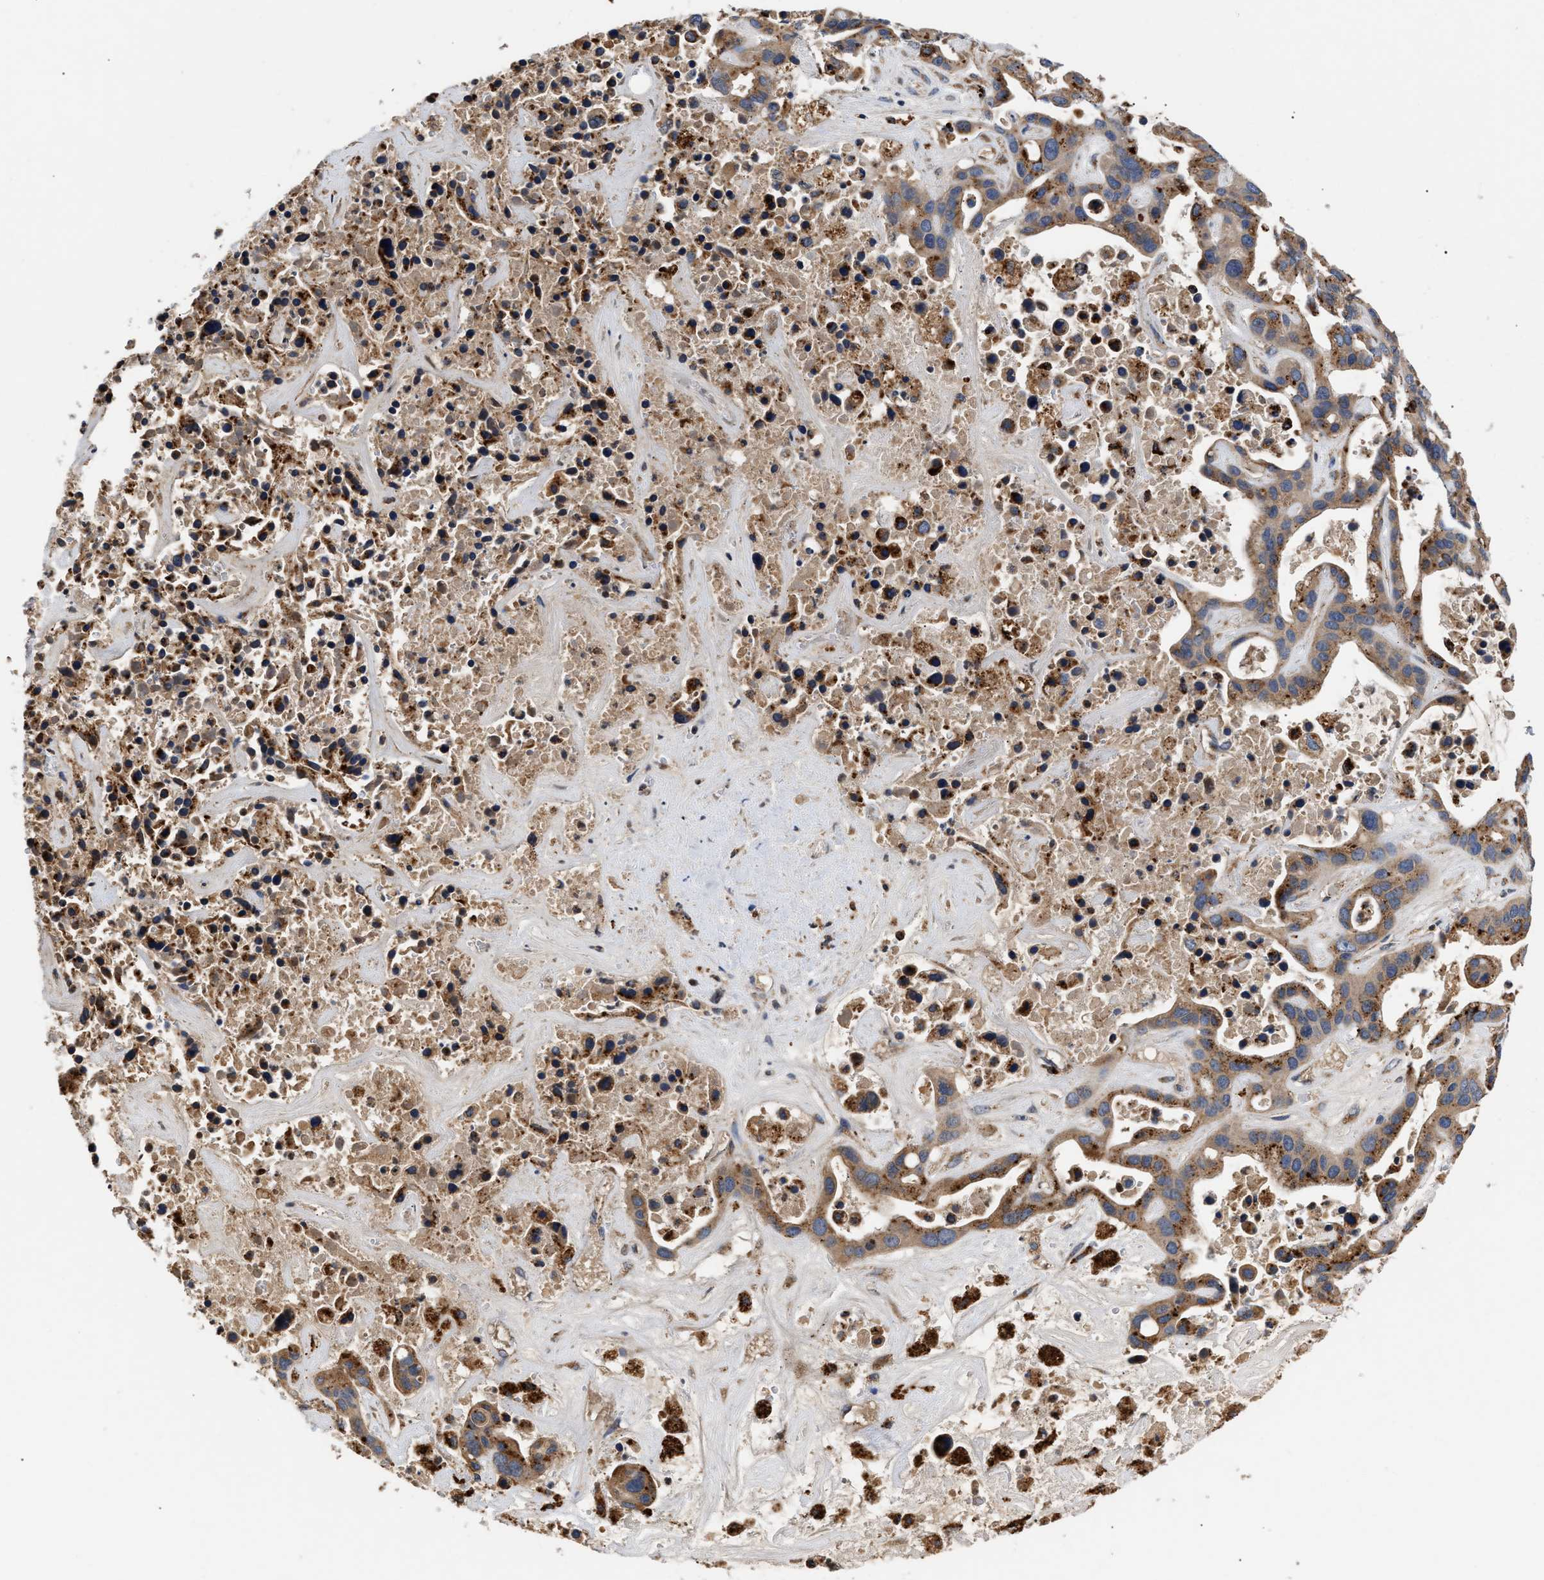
{"staining": {"intensity": "strong", "quantity": ">75%", "location": "cytoplasmic/membranous"}, "tissue": "liver cancer", "cell_type": "Tumor cells", "image_type": "cancer", "snomed": [{"axis": "morphology", "description": "Cholangiocarcinoma"}, {"axis": "topography", "description": "Liver"}], "caption": "A high amount of strong cytoplasmic/membranous positivity is seen in approximately >75% of tumor cells in liver cancer (cholangiocarcinoma) tissue.", "gene": "CCDC146", "patient": {"sex": "female", "age": 65}}